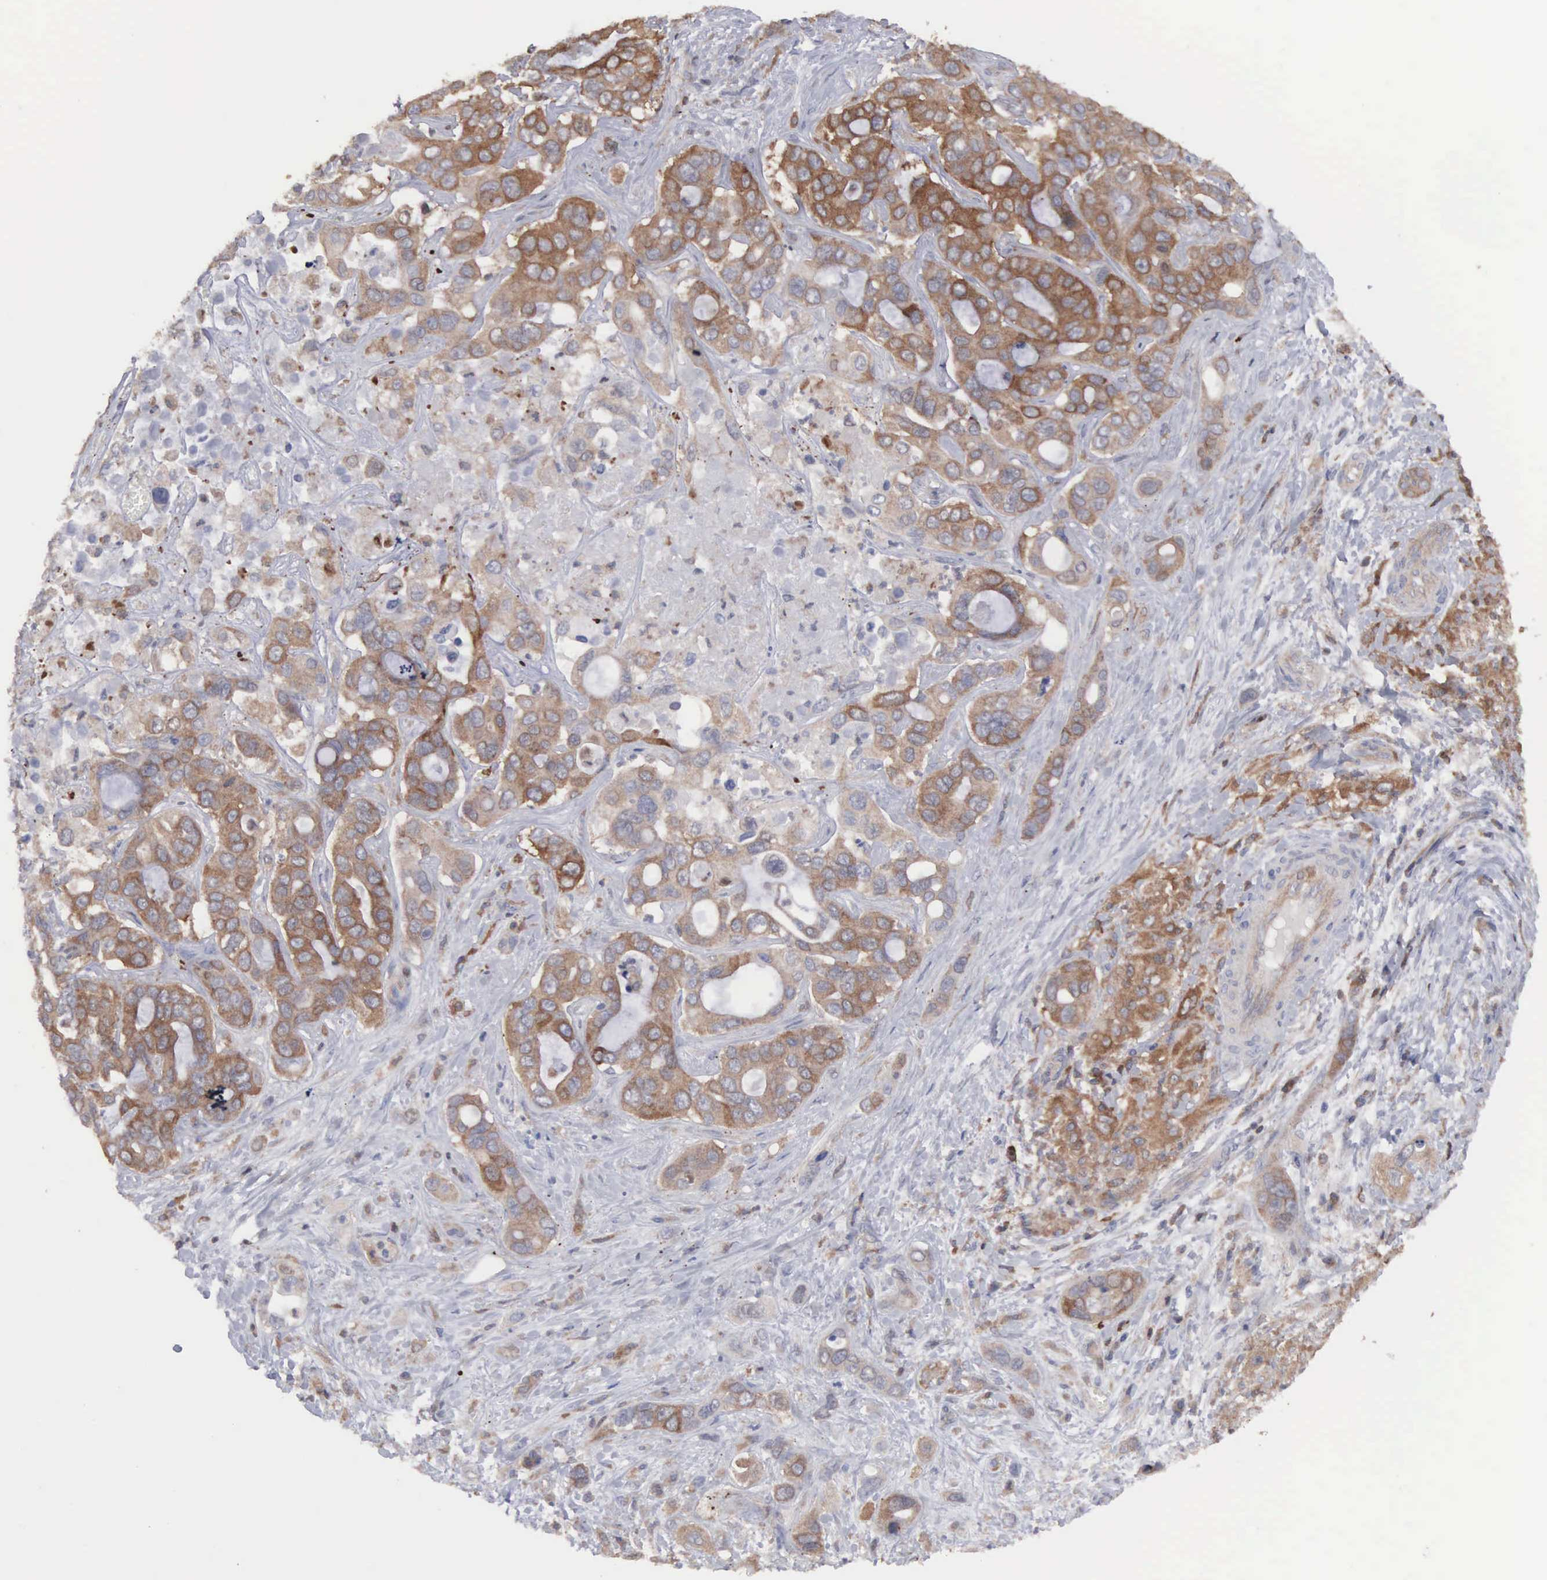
{"staining": {"intensity": "moderate", "quantity": "25%-75%", "location": "cytoplasmic/membranous"}, "tissue": "liver cancer", "cell_type": "Tumor cells", "image_type": "cancer", "snomed": [{"axis": "morphology", "description": "Cholangiocarcinoma"}, {"axis": "topography", "description": "Liver"}], "caption": "Cholangiocarcinoma (liver) was stained to show a protein in brown. There is medium levels of moderate cytoplasmic/membranous staining in approximately 25%-75% of tumor cells. The staining was performed using DAB (3,3'-diaminobenzidine) to visualize the protein expression in brown, while the nuclei were stained in blue with hematoxylin (Magnification: 20x).", "gene": "MTHFD1", "patient": {"sex": "female", "age": 79}}